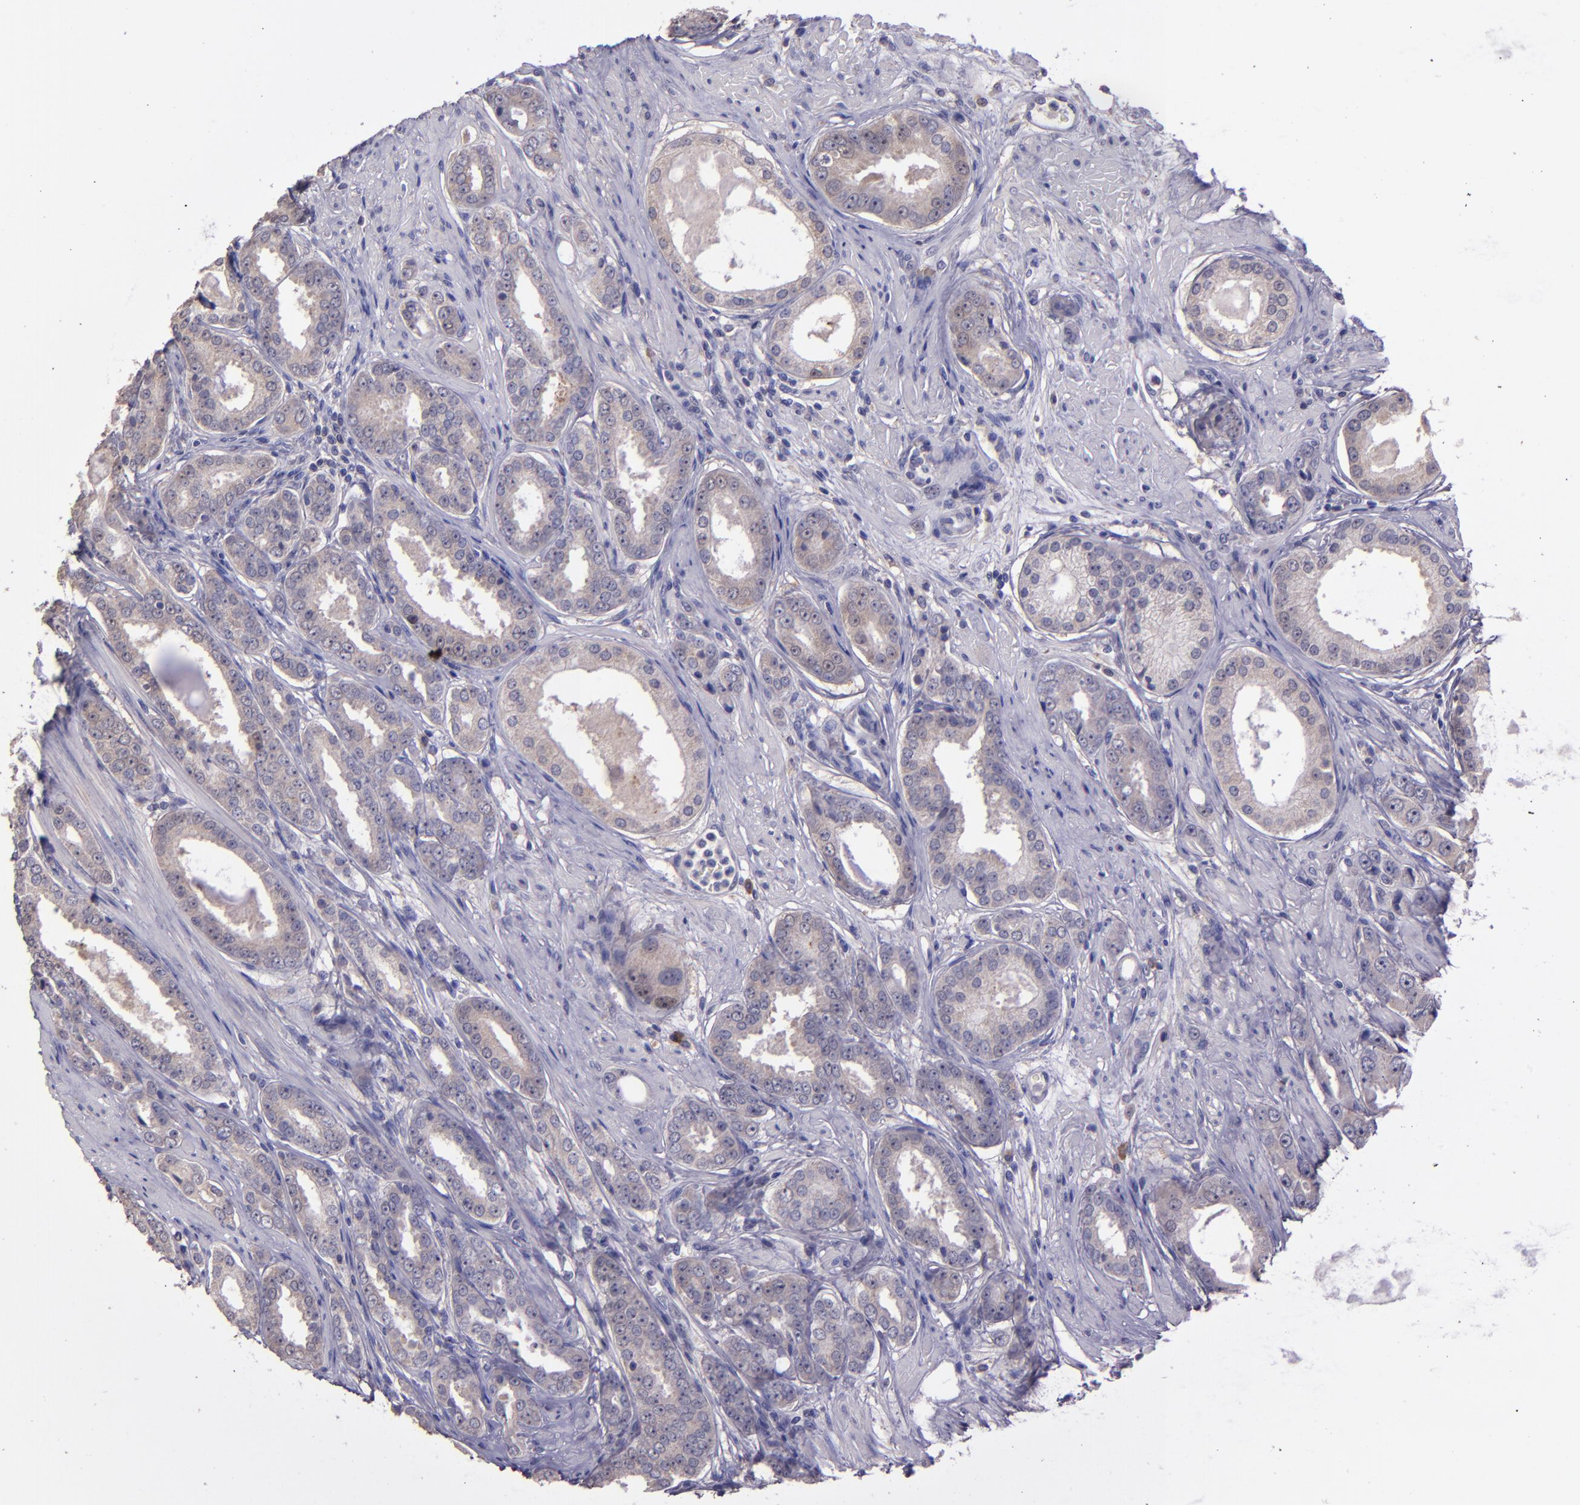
{"staining": {"intensity": "weak", "quantity": "25%-75%", "location": "cytoplasmic/membranous"}, "tissue": "prostate cancer", "cell_type": "Tumor cells", "image_type": "cancer", "snomed": [{"axis": "morphology", "description": "Adenocarcinoma, Medium grade"}, {"axis": "topography", "description": "Prostate"}], "caption": "Prostate cancer stained for a protein exhibits weak cytoplasmic/membranous positivity in tumor cells.", "gene": "PAPPA", "patient": {"sex": "male", "age": 53}}